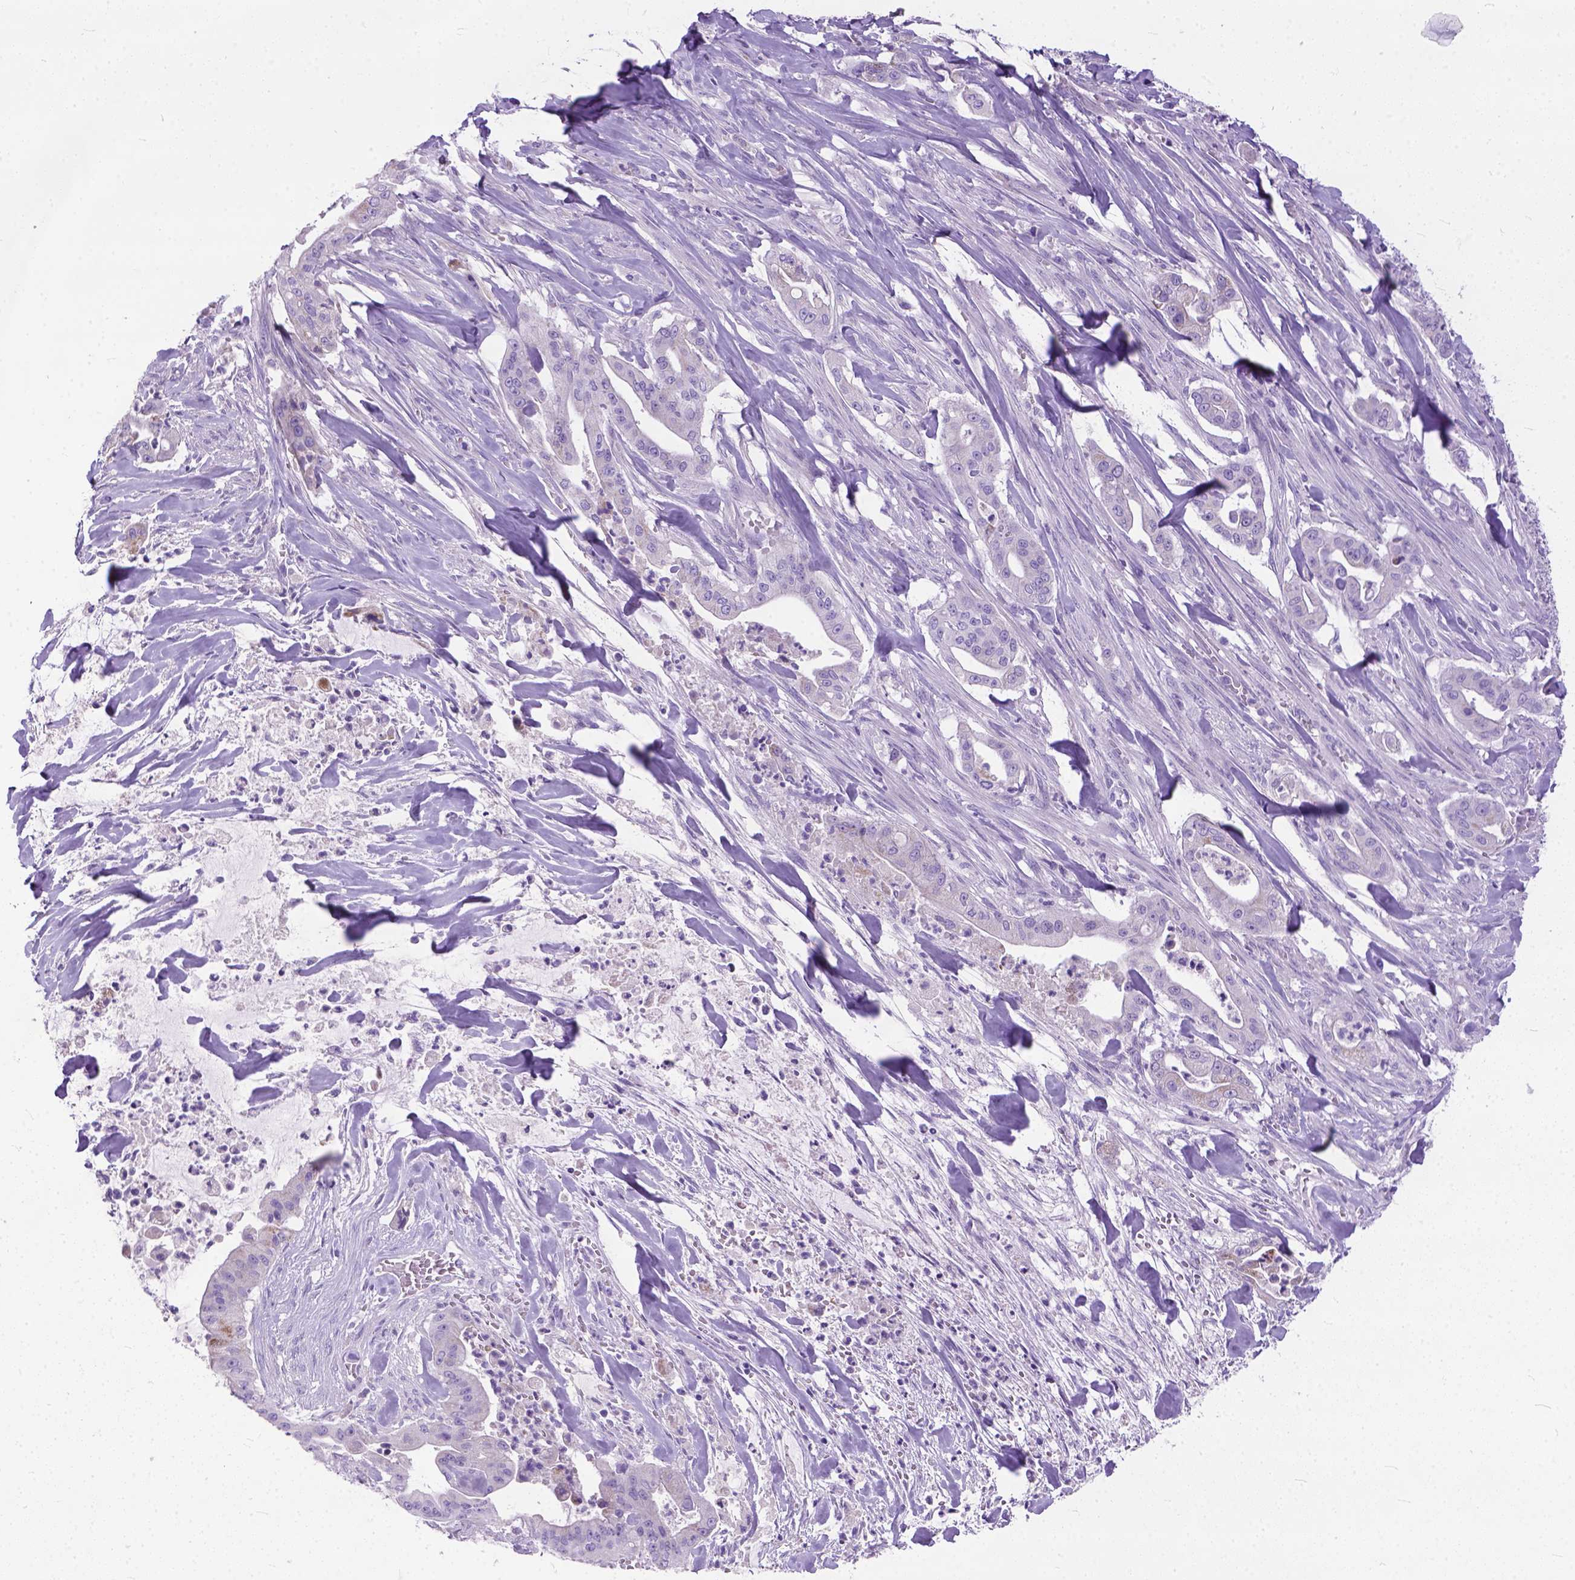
{"staining": {"intensity": "negative", "quantity": "none", "location": "none"}, "tissue": "pancreatic cancer", "cell_type": "Tumor cells", "image_type": "cancer", "snomed": [{"axis": "morphology", "description": "Normal tissue, NOS"}, {"axis": "morphology", "description": "Inflammation, NOS"}, {"axis": "morphology", "description": "Adenocarcinoma, NOS"}, {"axis": "topography", "description": "Pancreas"}], "caption": "This is an IHC micrograph of human pancreatic adenocarcinoma. There is no staining in tumor cells.", "gene": "PLK5", "patient": {"sex": "male", "age": 57}}